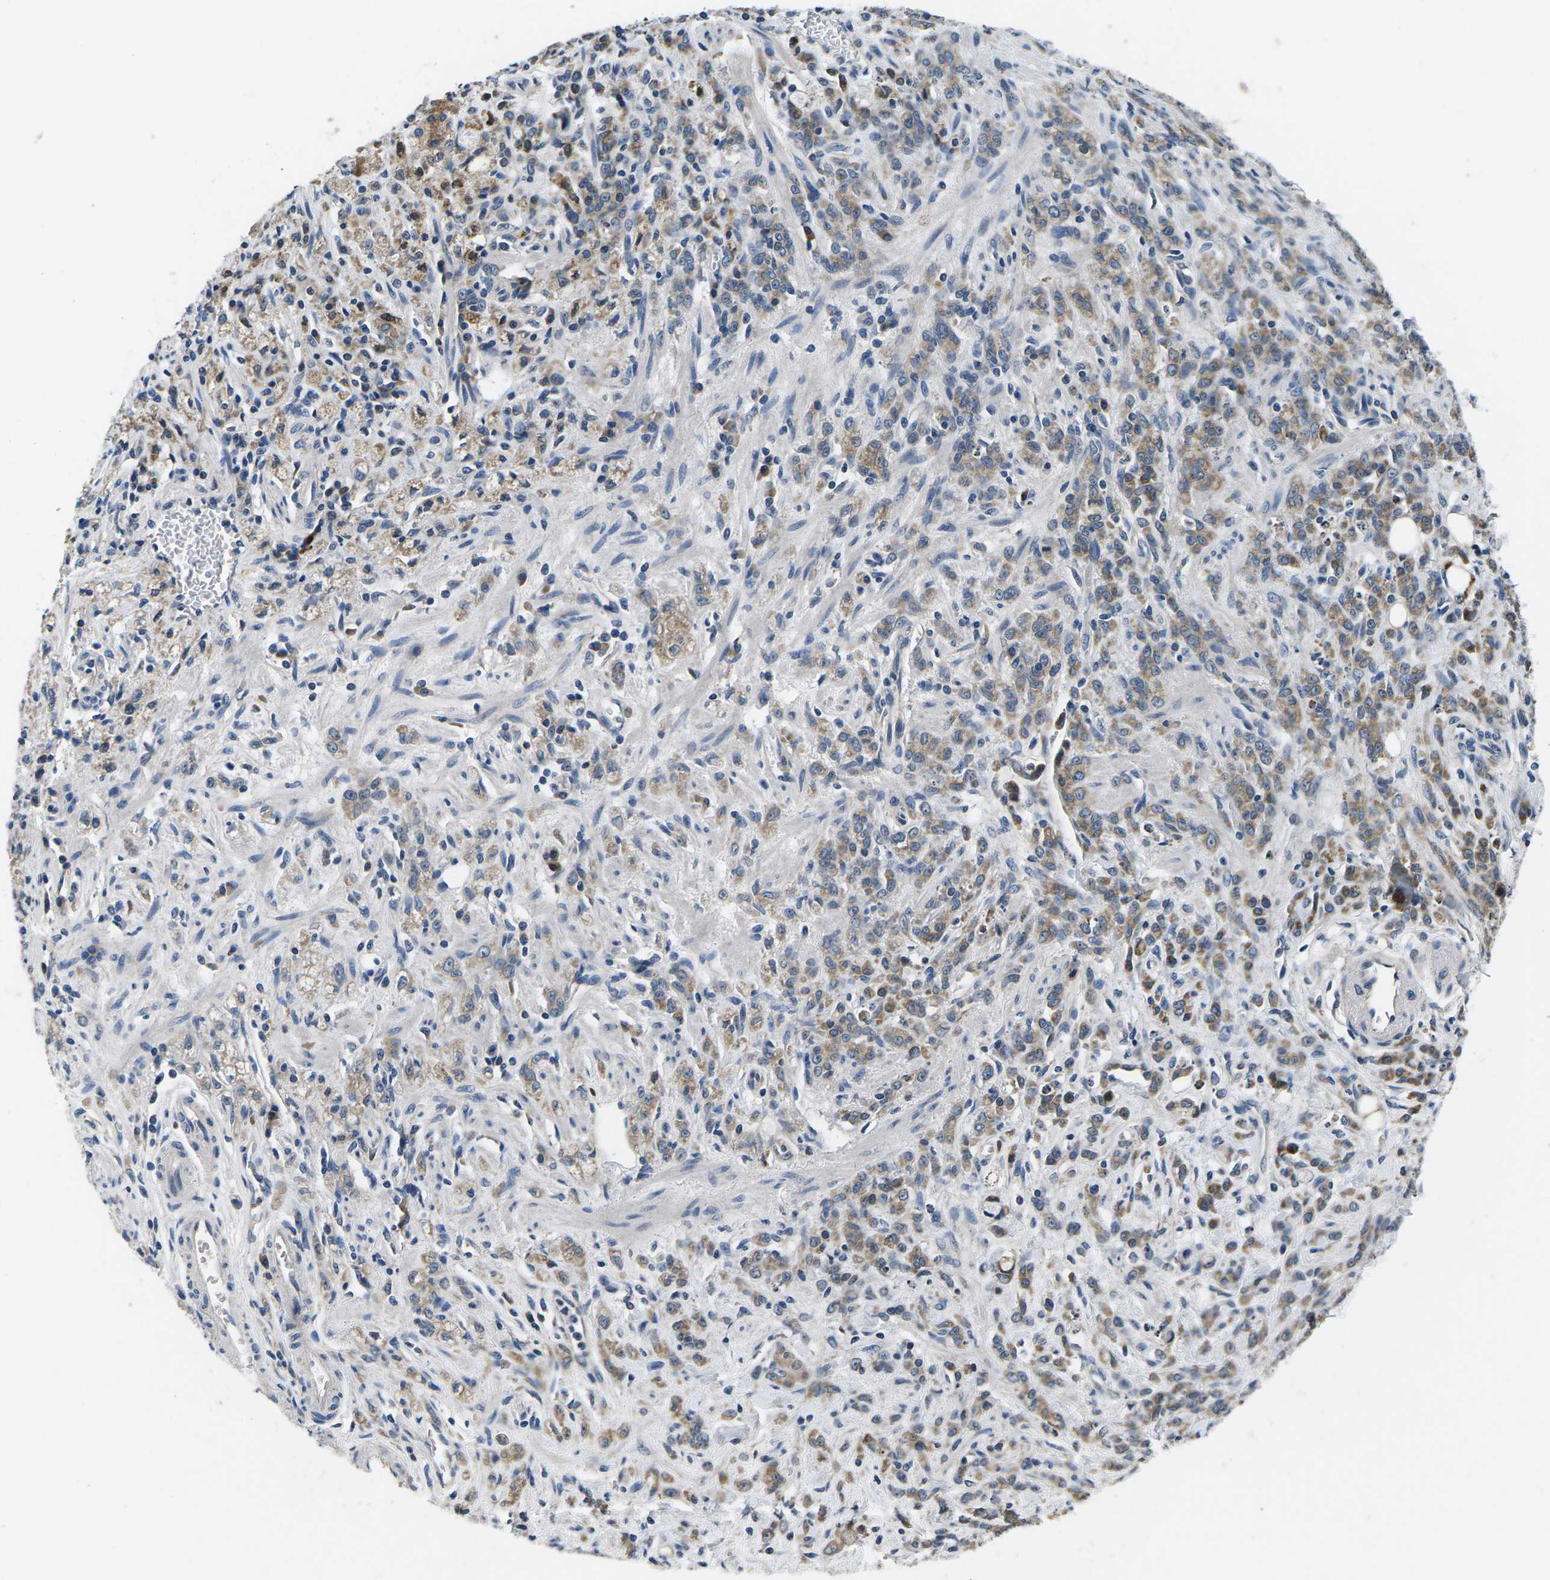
{"staining": {"intensity": "moderate", "quantity": ">75%", "location": "cytoplasmic/membranous"}, "tissue": "stomach cancer", "cell_type": "Tumor cells", "image_type": "cancer", "snomed": [{"axis": "morphology", "description": "Normal tissue, NOS"}, {"axis": "morphology", "description": "Adenocarcinoma, NOS"}, {"axis": "topography", "description": "Stomach"}], "caption": "Human stomach adenocarcinoma stained with a brown dye shows moderate cytoplasmic/membranous positive staining in approximately >75% of tumor cells.", "gene": "ERGIC3", "patient": {"sex": "male", "age": 82}}